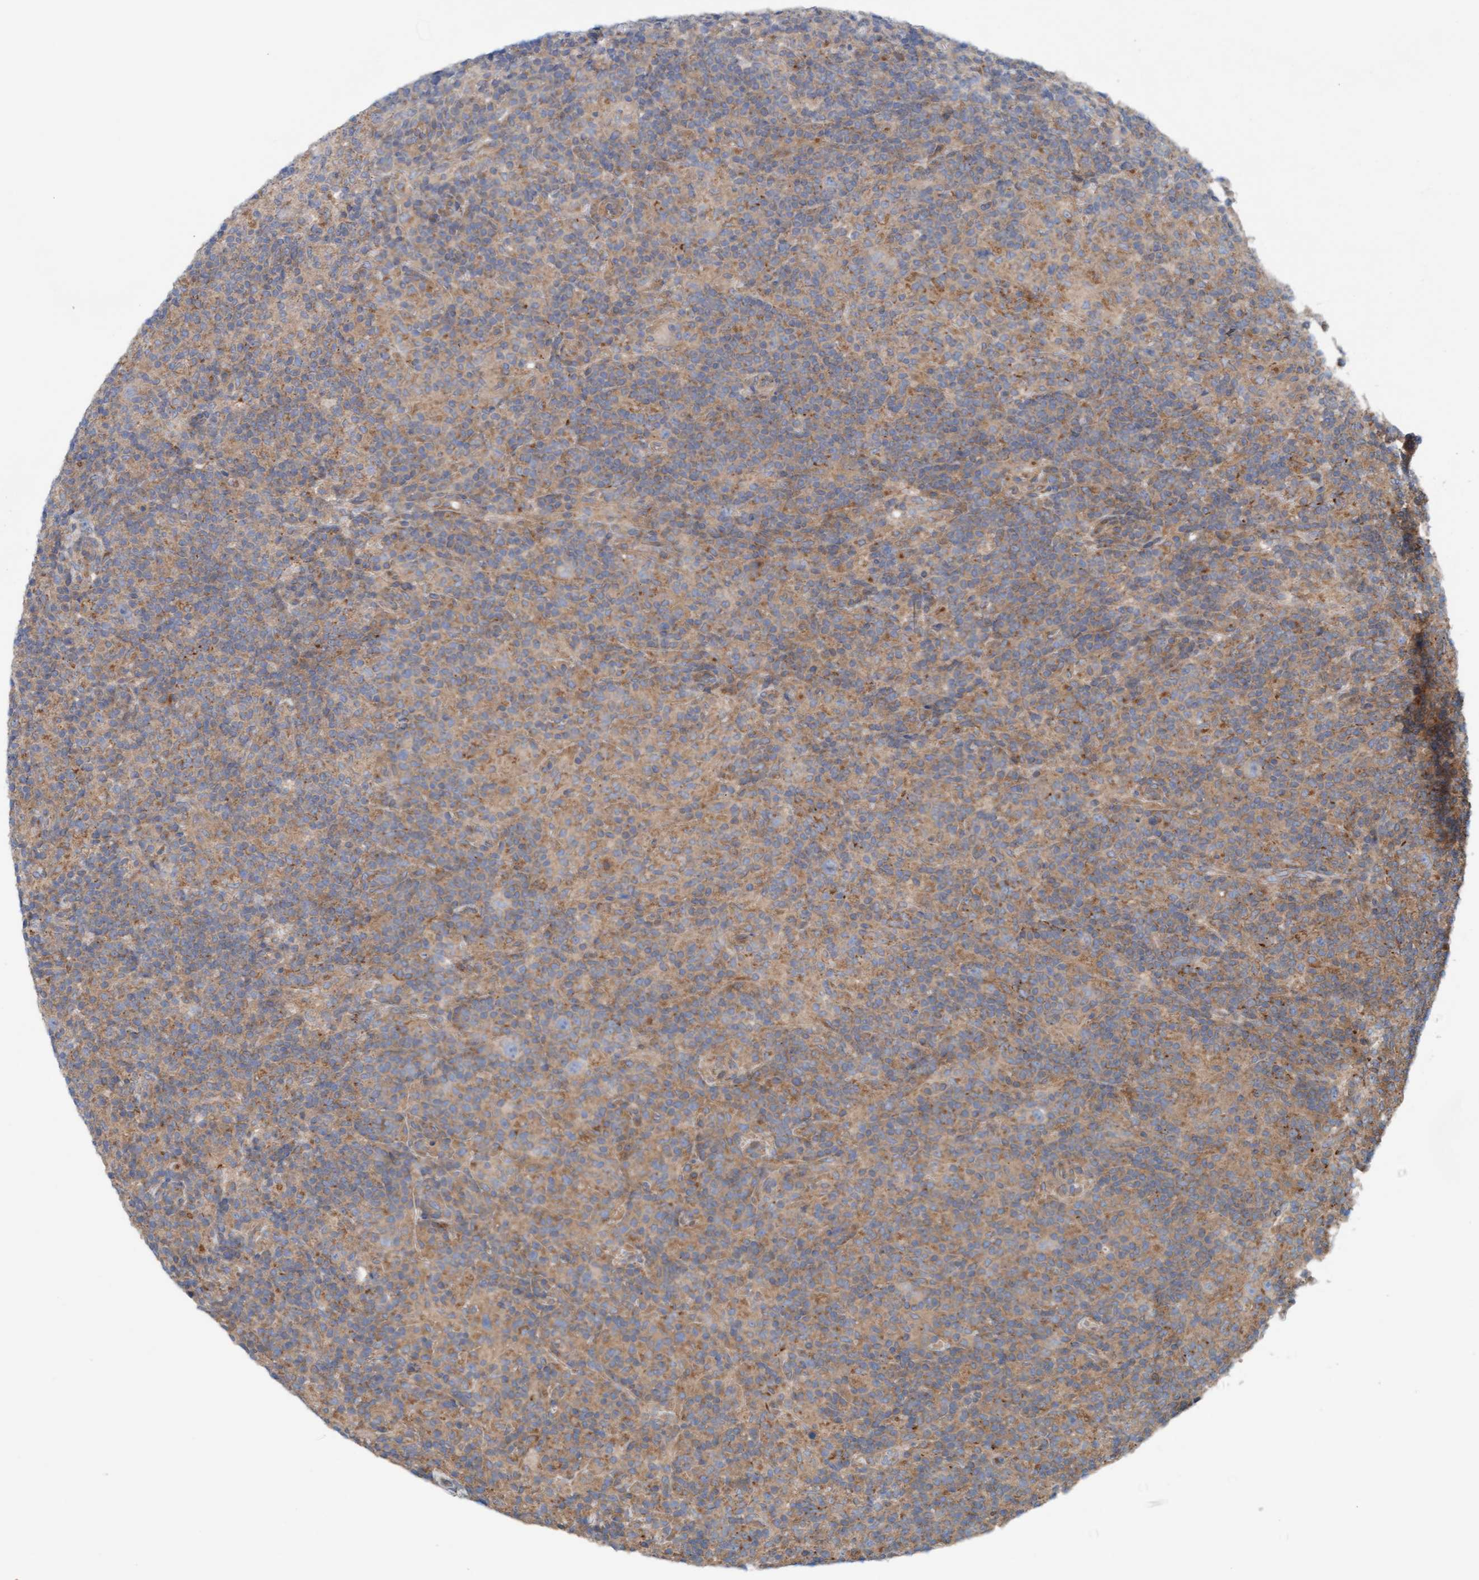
{"staining": {"intensity": "weak", "quantity": "<25%", "location": "cytoplasmic/membranous"}, "tissue": "lymphoma", "cell_type": "Tumor cells", "image_type": "cancer", "snomed": [{"axis": "morphology", "description": "Hodgkin's disease, NOS"}, {"axis": "topography", "description": "Lymph node"}], "caption": "Protein analysis of Hodgkin's disease demonstrates no significant expression in tumor cells.", "gene": "UBAP1", "patient": {"sex": "male", "age": 70}}